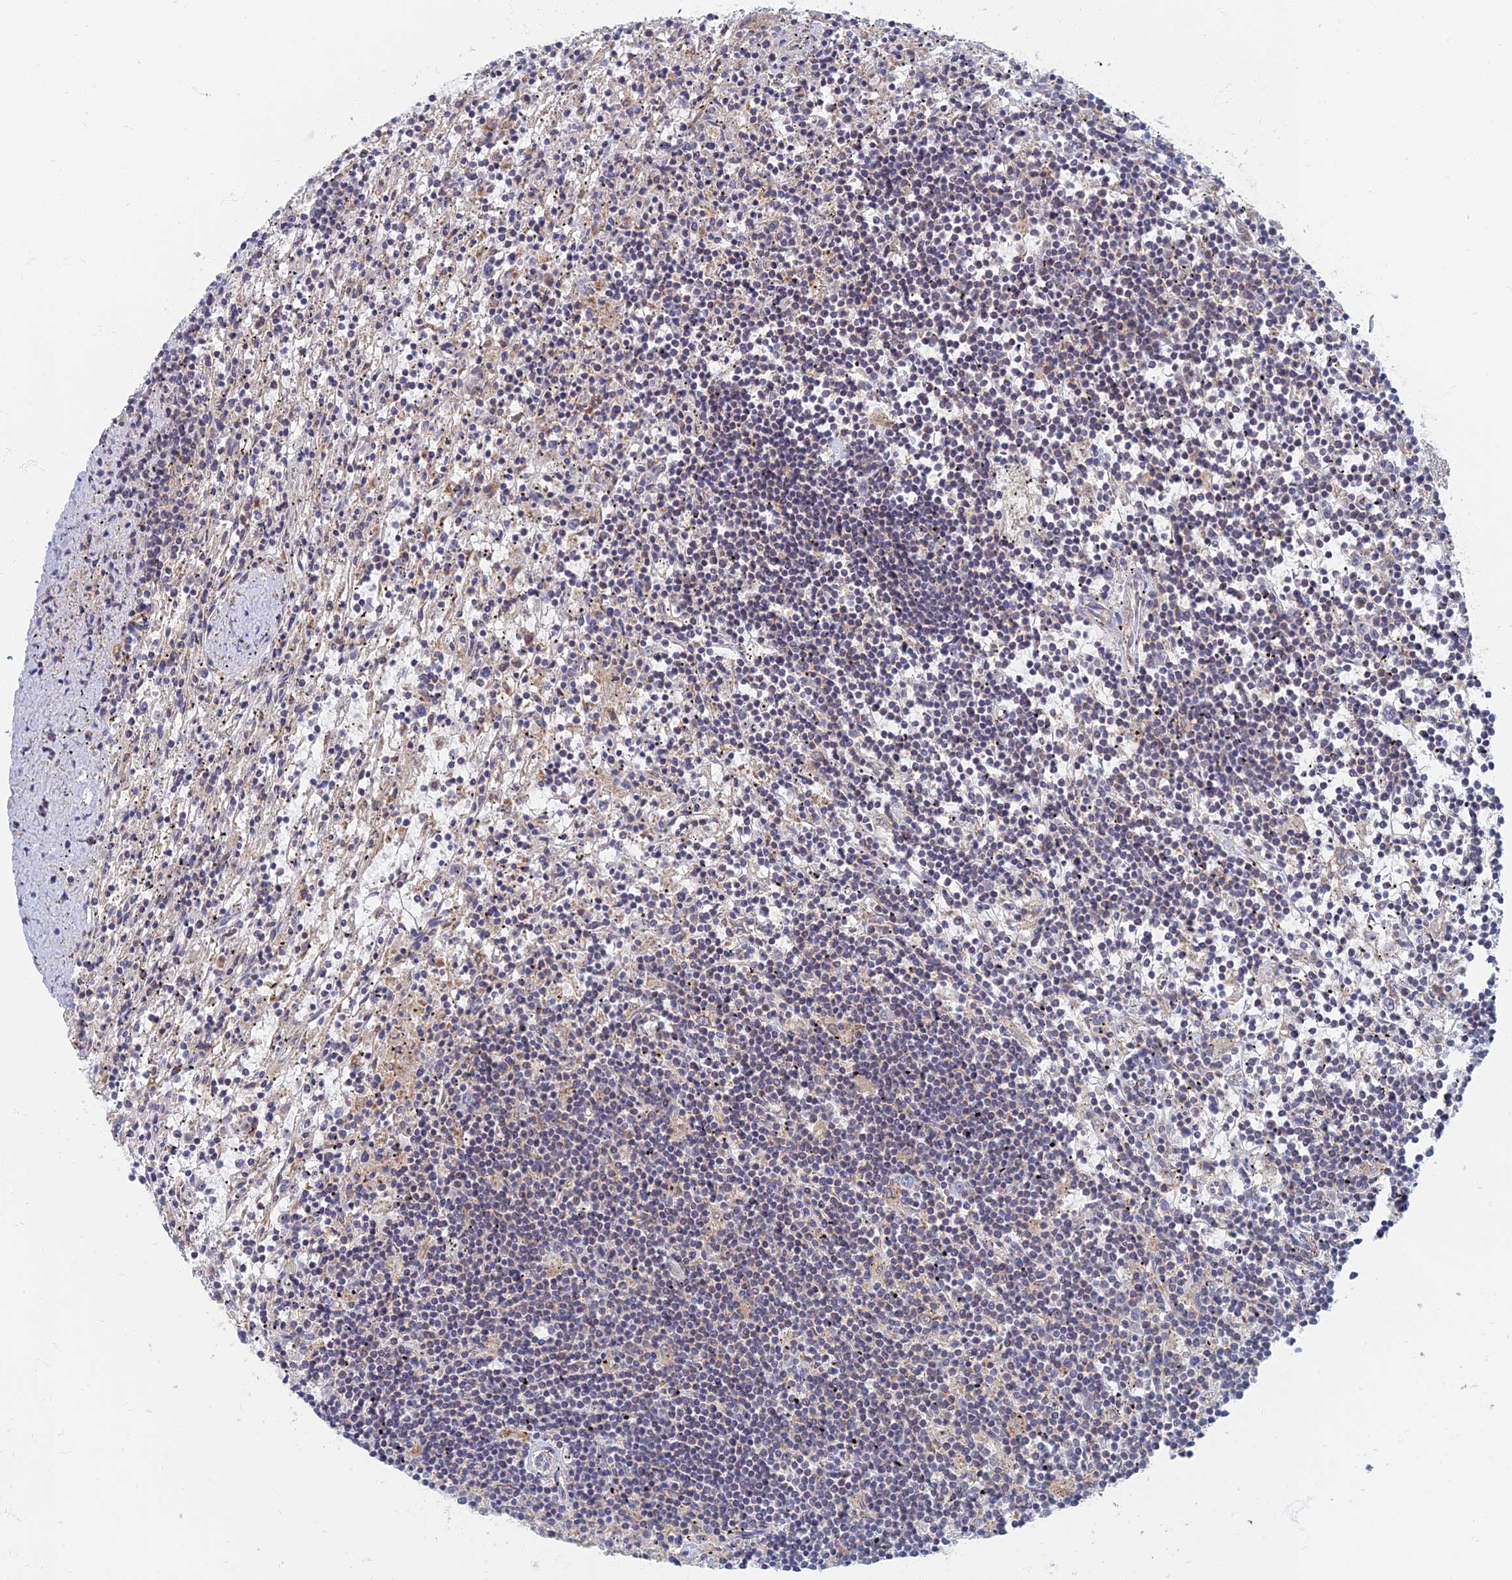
{"staining": {"intensity": "negative", "quantity": "none", "location": "none"}, "tissue": "lymphoma", "cell_type": "Tumor cells", "image_type": "cancer", "snomed": [{"axis": "morphology", "description": "Malignant lymphoma, non-Hodgkin's type, Low grade"}, {"axis": "topography", "description": "Spleen"}], "caption": "IHC histopathology image of neoplastic tissue: lymphoma stained with DAB (3,3'-diaminobenzidine) reveals no significant protein positivity in tumor cells. (Stains: DAB immunohistochemistry (IHC) with hematoxylin counter stain, Microscopy: brightfield microscopy at high magnification).", "gene": "TMEM44", "patient": {"sex": "male", "age": 76}}